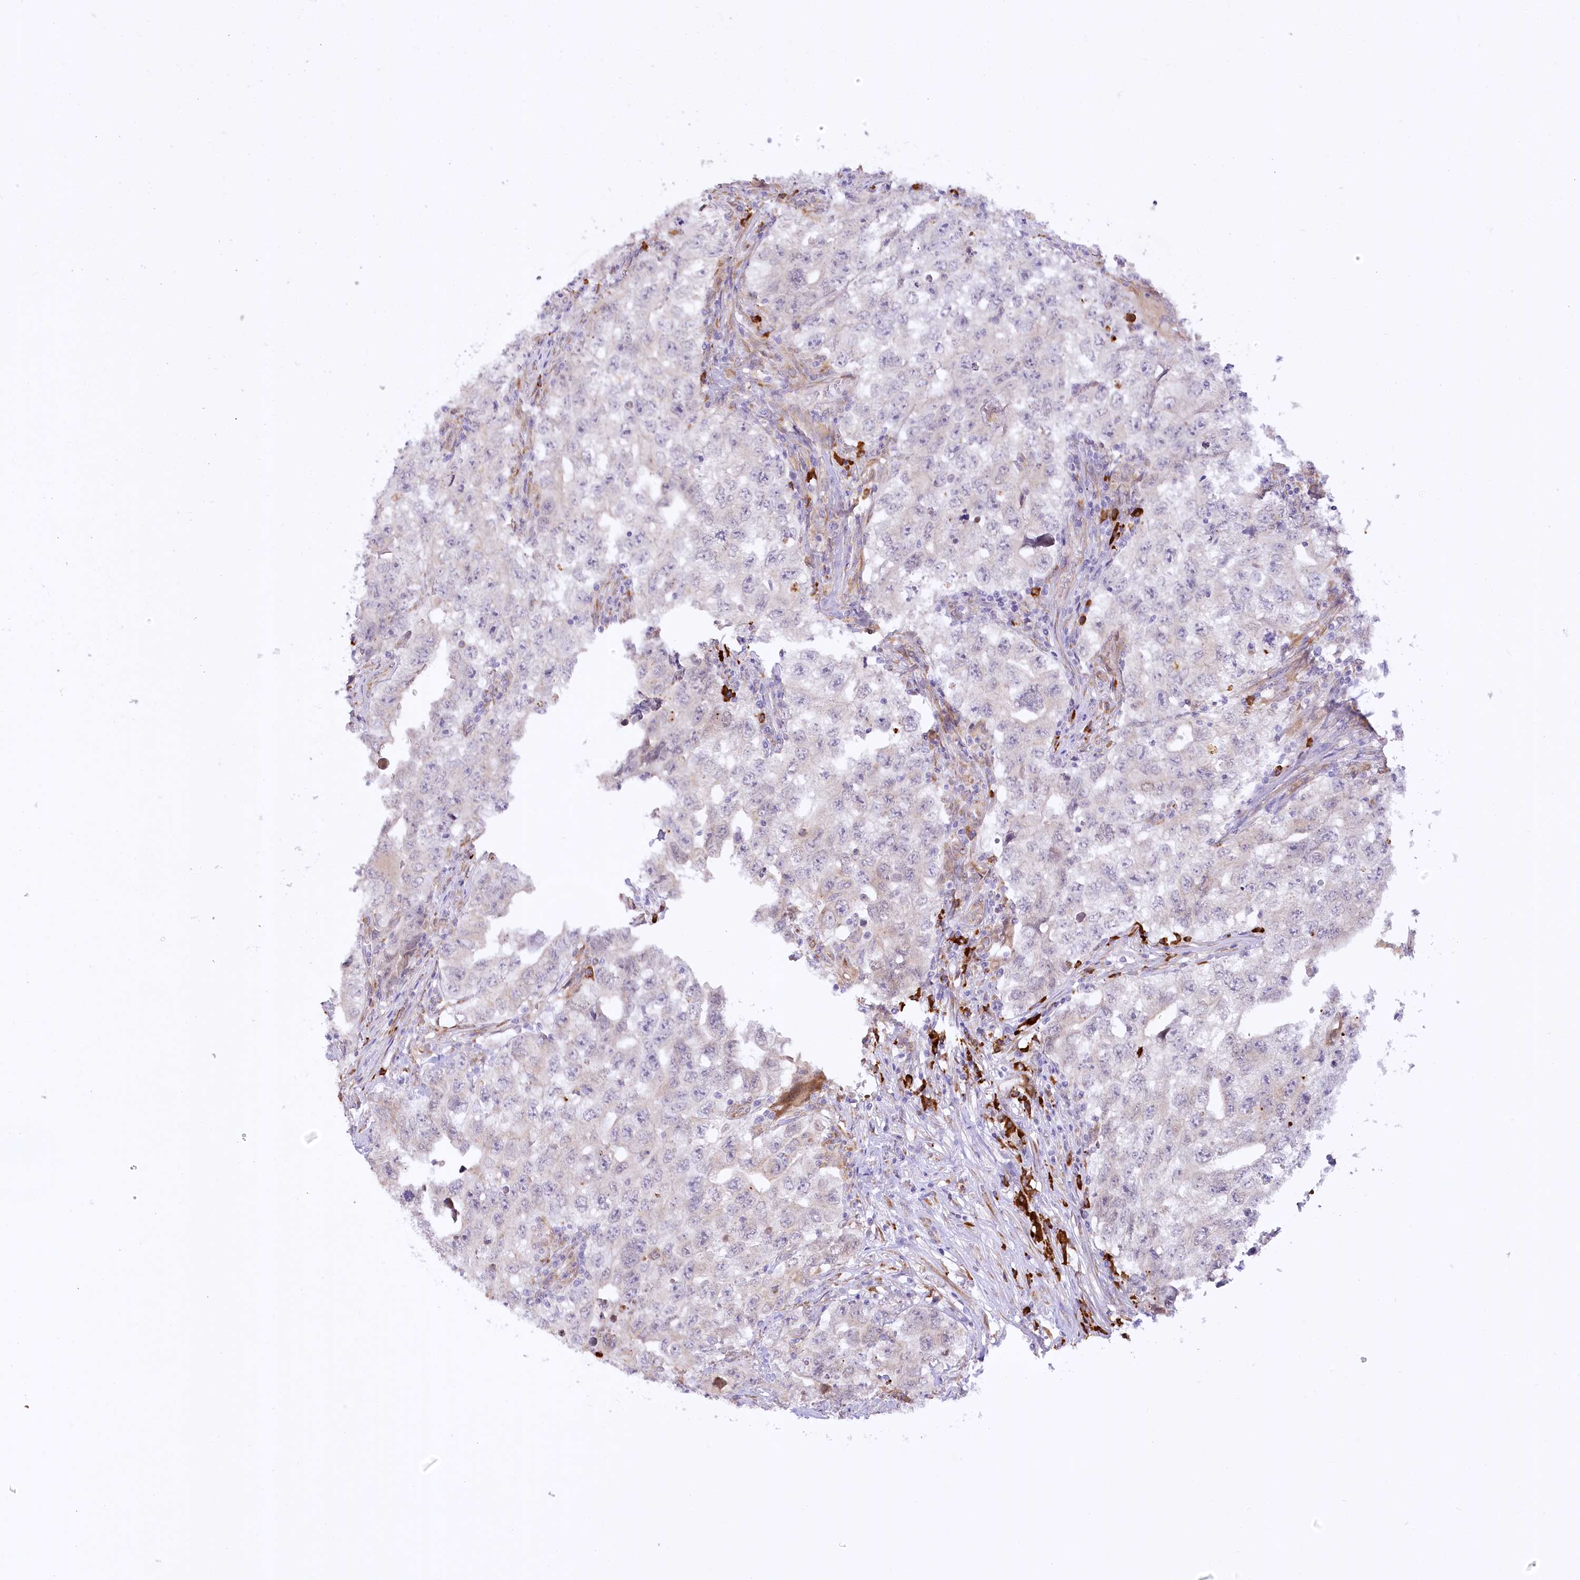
{"staining": {"intensity": "negative", "quantity": "none", "location": "none"}, "tissue": "testis cancer", "cell_type": "Tumor cells", "image_type": "cancer", "snomed": [{"axis": "morphology", "description": "Seminoma, NOS"}, {"axis": "morphology", "description": "Carcinoma, Embryonal, NOS"}, {"axis": "topography", "description": "Testis"}], "caption": "An image of human testis embryonal carcinoma is negative for staining in tumor cells. The staining was performed using DAB to visualize the protein expression in brown, while the nuclei were stained in blue with hematoxylin (Magnification: 20x).", "gene": "NCKAP5", "patient": {"sex": "male", "age": 43}}